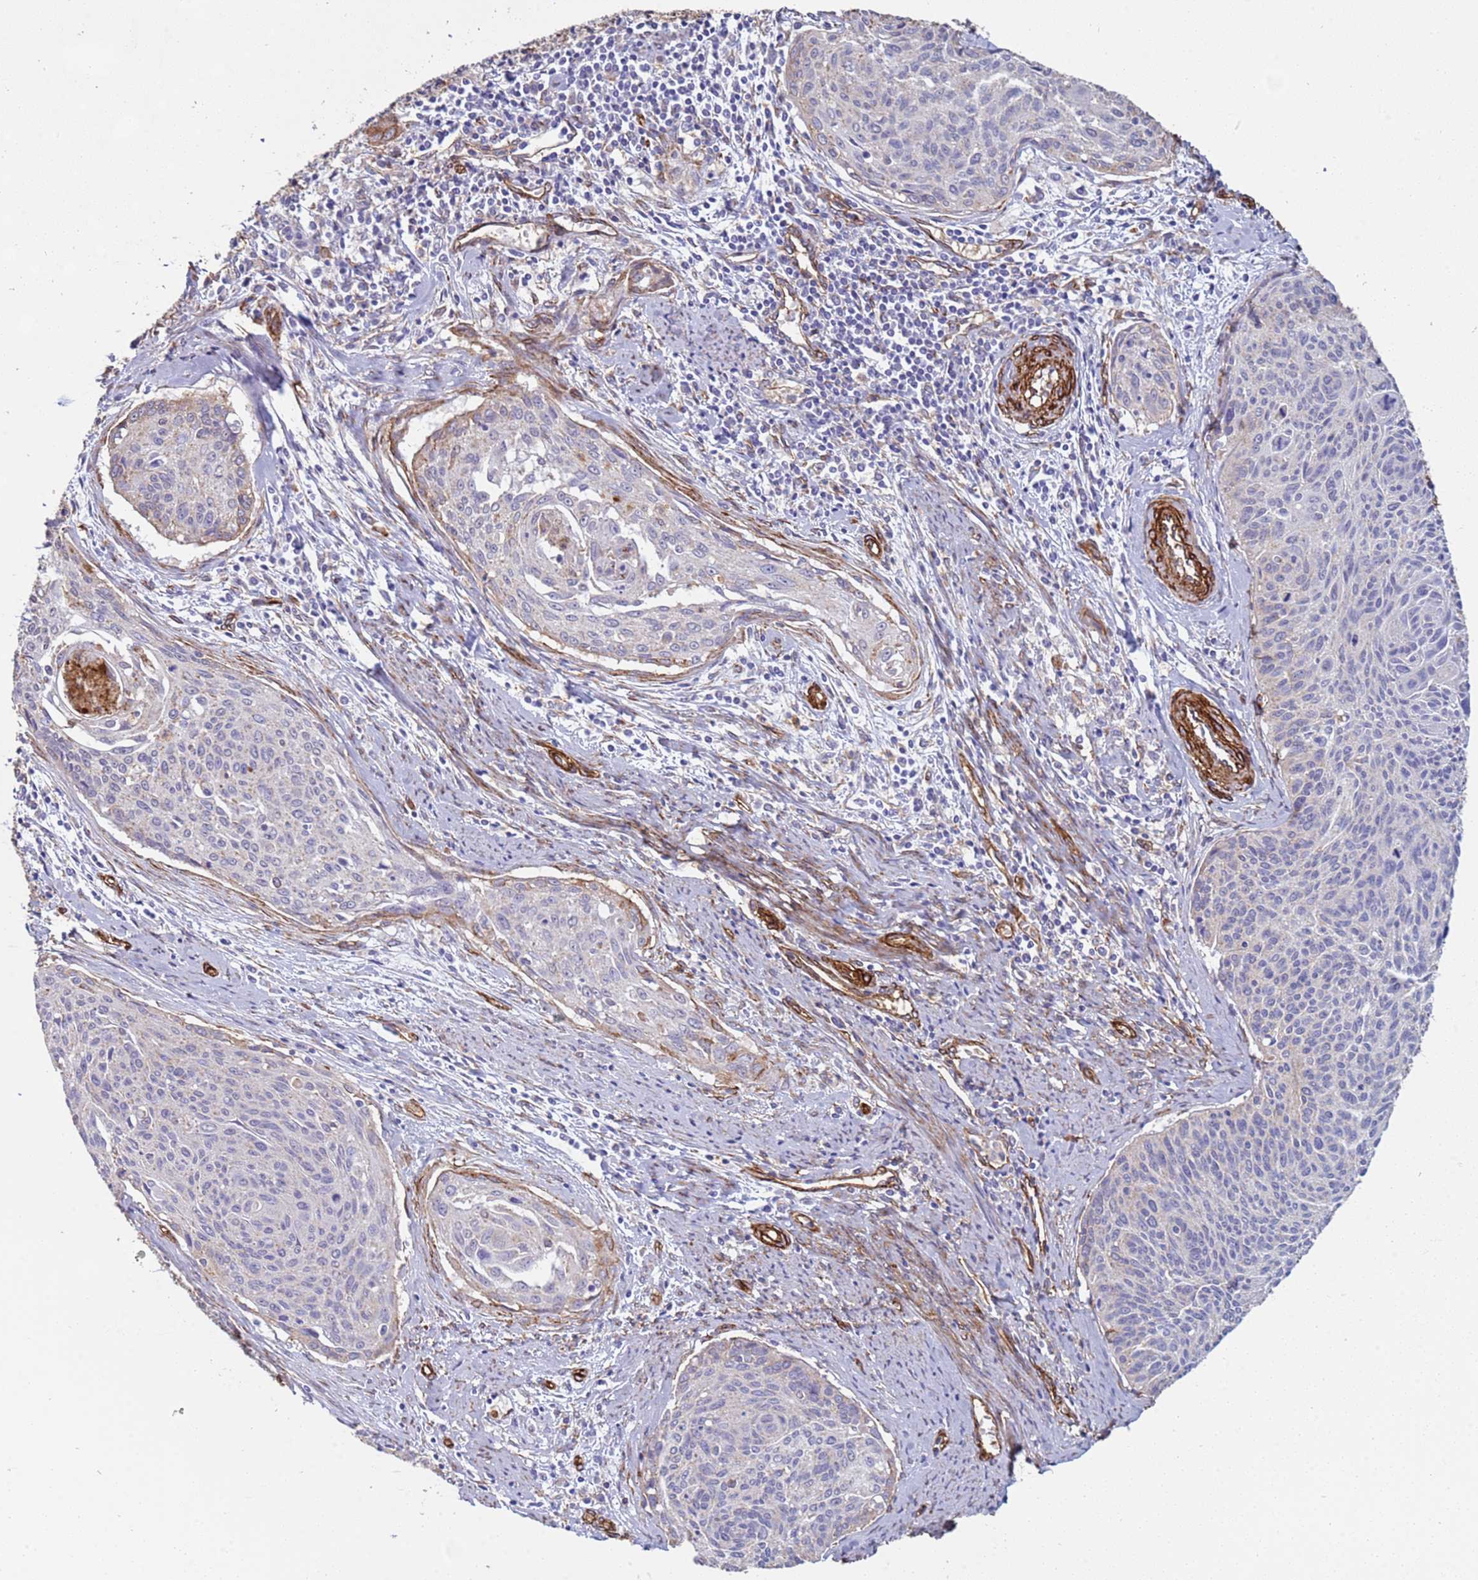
{"staining": {"intensity": "weak", "quantity": "<25%", "location": "cytoplasmic/membranous"}, "tissue": "cervical cancer", "cell_type": "Tumor cells", "image_type": "cancer", "snomed": [{"axis": "morphology", "description": "Squamous cell carcinoma, NOS"}, {"axis": "topography", "description": "Cervix"}], "caption": "Immunohistochemistry (IHC) image of neoplastic tissue: cervical squamous cell carcinoma stained with DAB exhibits no significant protein positivity in tumor cells.", "gene": "GASK1A", "patient": {"sex": "female", "age": 55}}